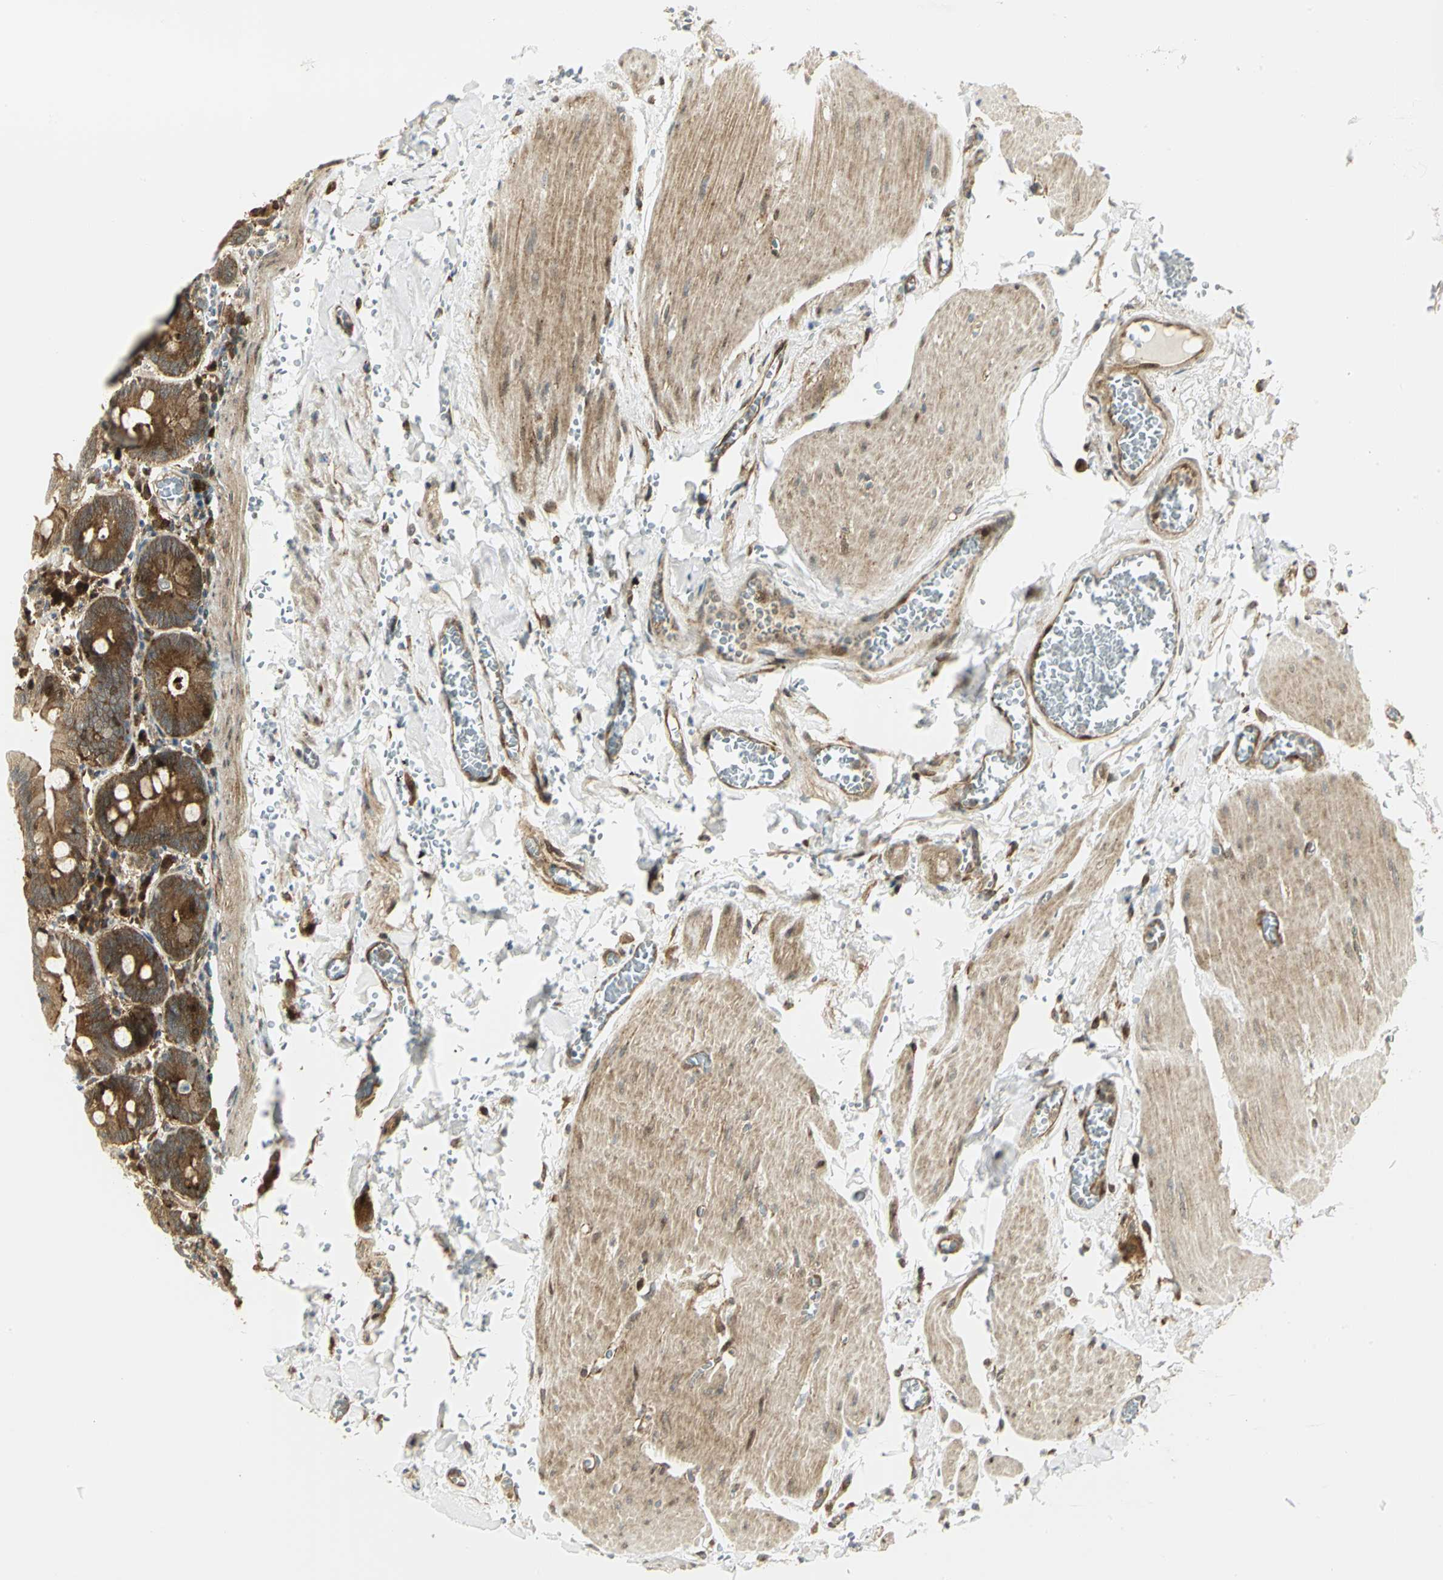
{"staining": {"intensity": "strong", "quantity": ">75%", "location": "cytoplasmic/membranous,nuclear"}, "tissue": "small intestine", "cell_type": "Glandular cells", "image_type": "normal", "snomed": [{"axis": "morphology", "description": "Normal tissue, NOS"}, {"axis": "topography", "description": "Small intestine"}], "caption": "Glandular cells display high levels of strong cytoplasmic/membranous,nuclear expression in about >75% of cells in normal small intestine.", "gene": "EEA1", "patient": {"sex": "male", "age": 71}}